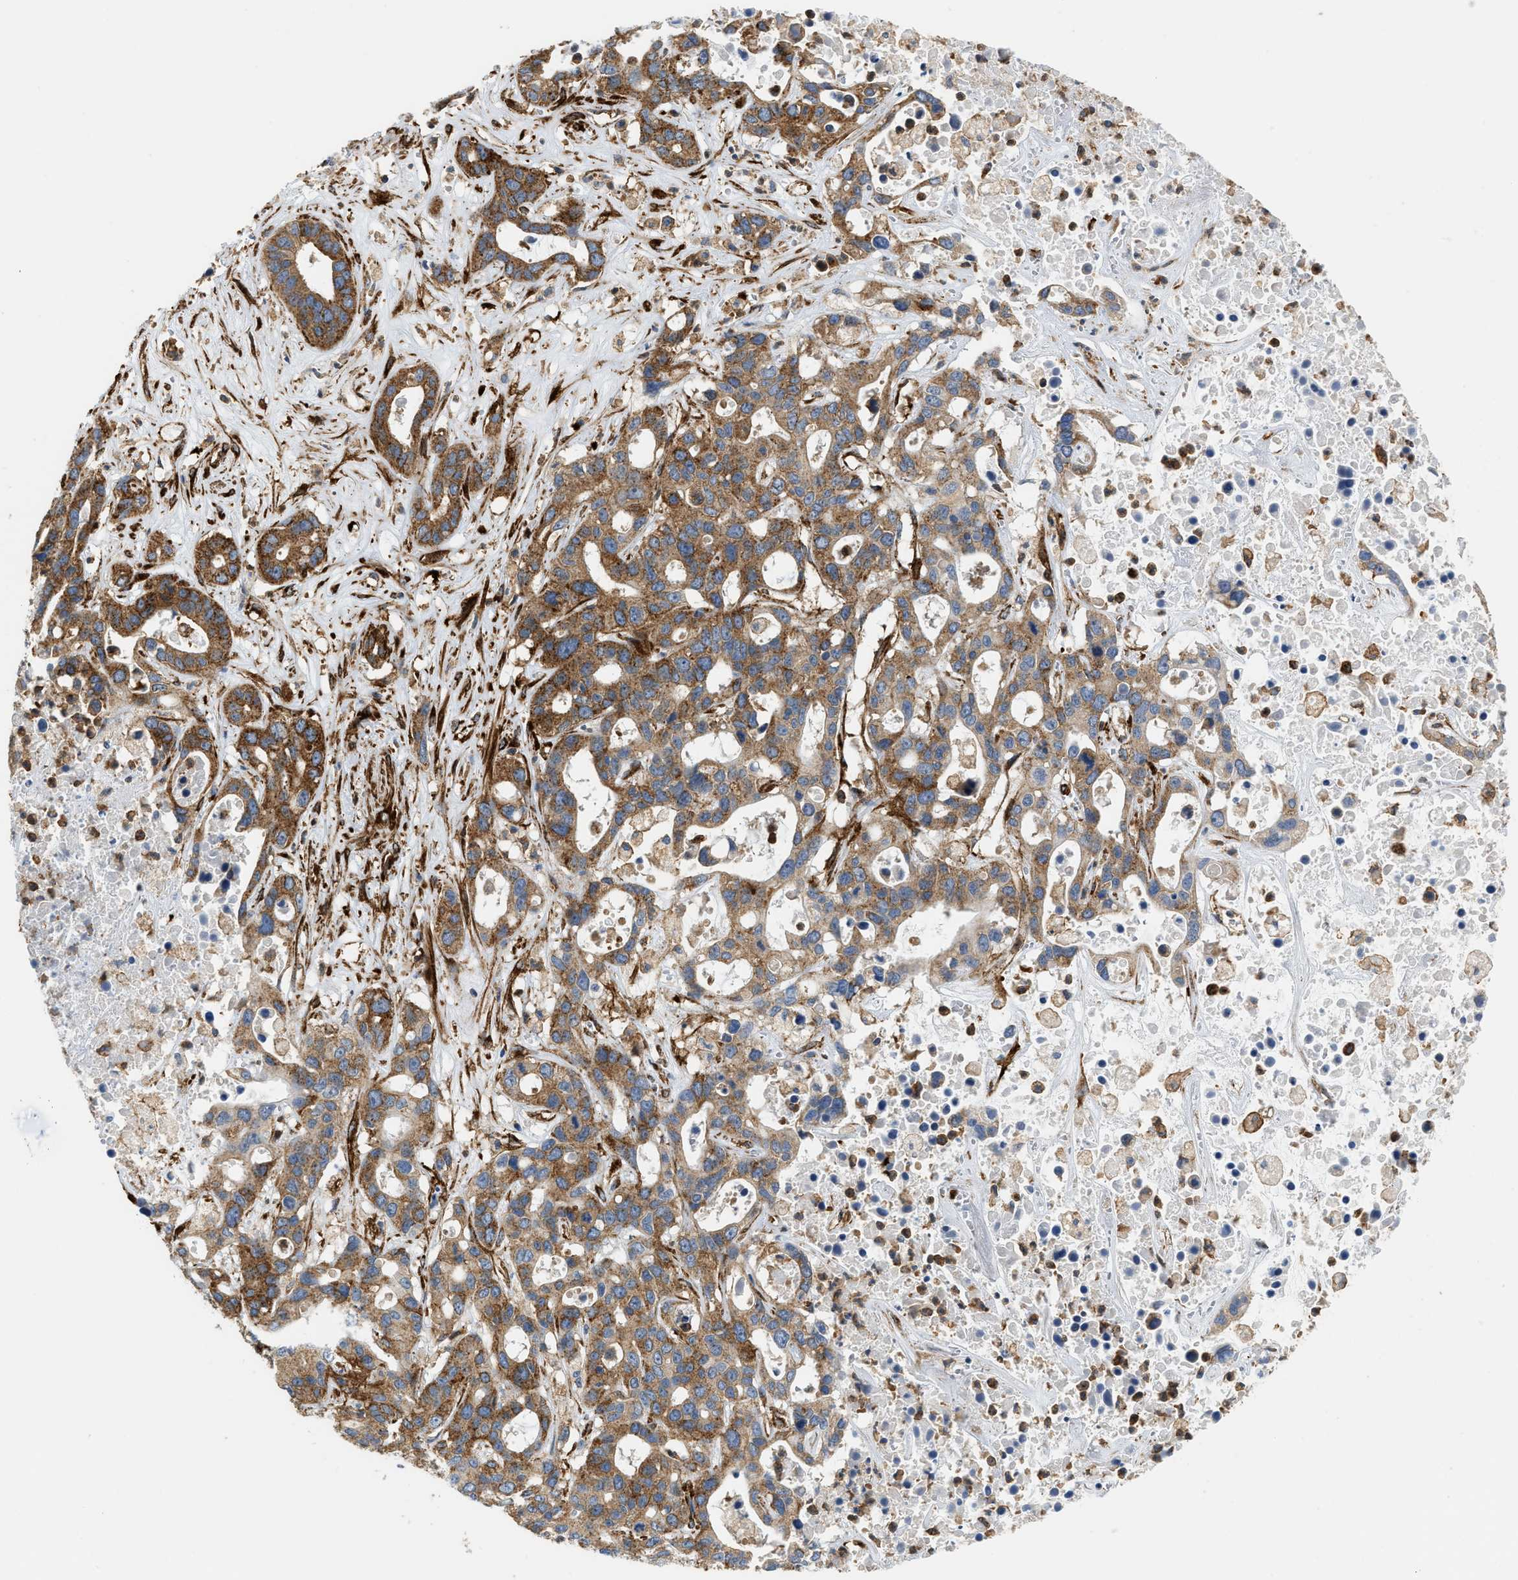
{"staining": {"intensity": "moderate", "quantity": ">75%", "location": "cytoplasmic/membranous"}, "tissue": "liver cancer", "cell_type": "Tumor cells", "image_type": "cancer", "snomed": [{"axis": "morphology", "description": "Cholangiocarcinoma"}, {"axis": "topography", "description": "Liver"}], "caption": "This is a histology image of immunohistochemistry staining of cholangiocarcinoma (liver), which shows moderate positivity in the cytoplasmic/membranous of tumor cells.", "gene": "HIP1", "patient": {"sex": "female", "age": 65}}